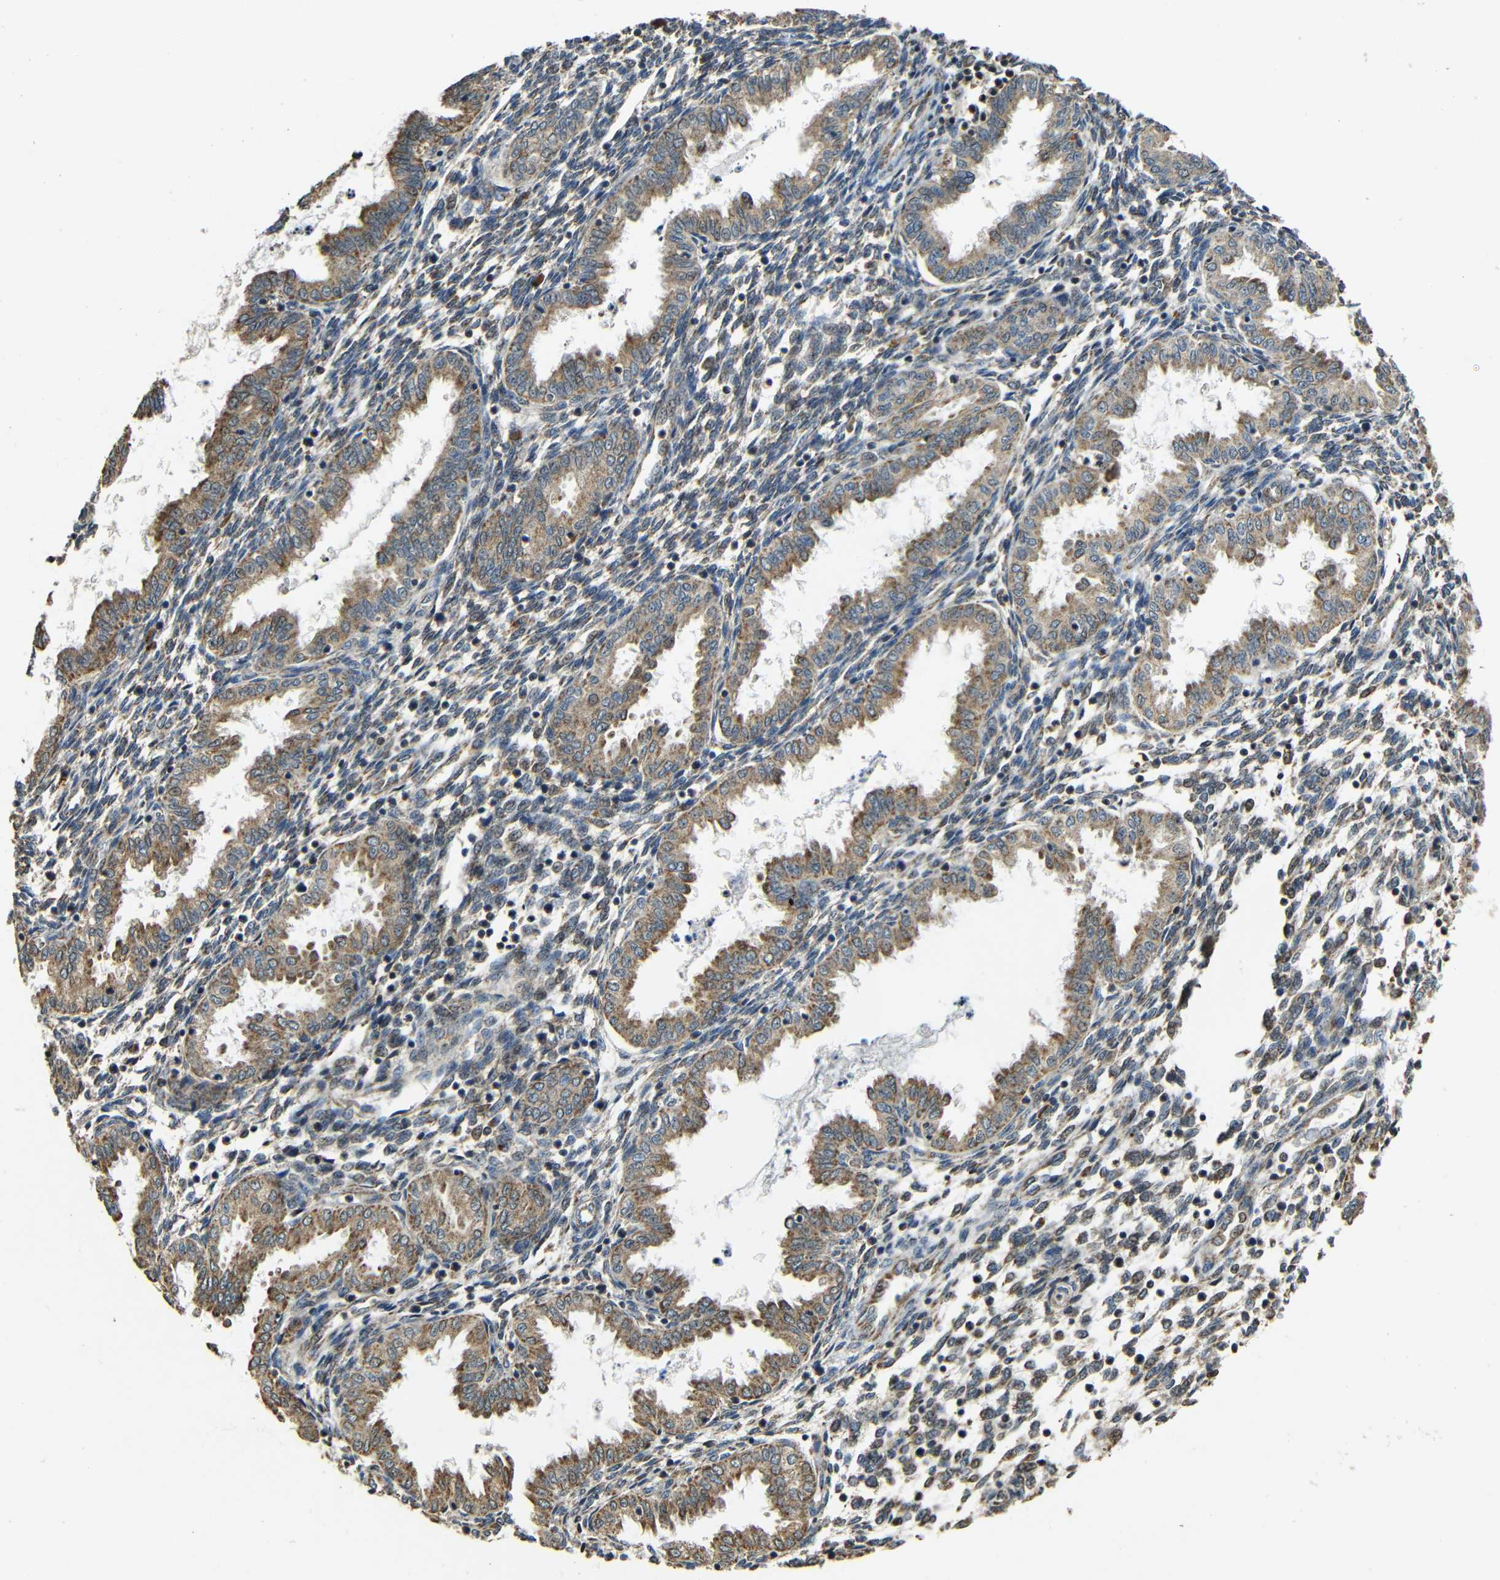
{"staining": {"intensity": "weak", "quantity": "<25%", "location": "cytoplasmic/membranous"}, "tissue": "endometrium", "cell_type": "Cells in endometrial stroma", "image_type": "normal", "snomed": [{"axis": "morphology", "description": "Normal tissue, NOS"}, {"axis": "topography", "description": "Endometrium"}], "caption": "This is an immunohistochemistry (IHC) image of benign human endometrium. There is no positivity in cells in endometrial stroma.", "gene": "KAZALD1", "patient": {"sex": "female", "age": 33}}